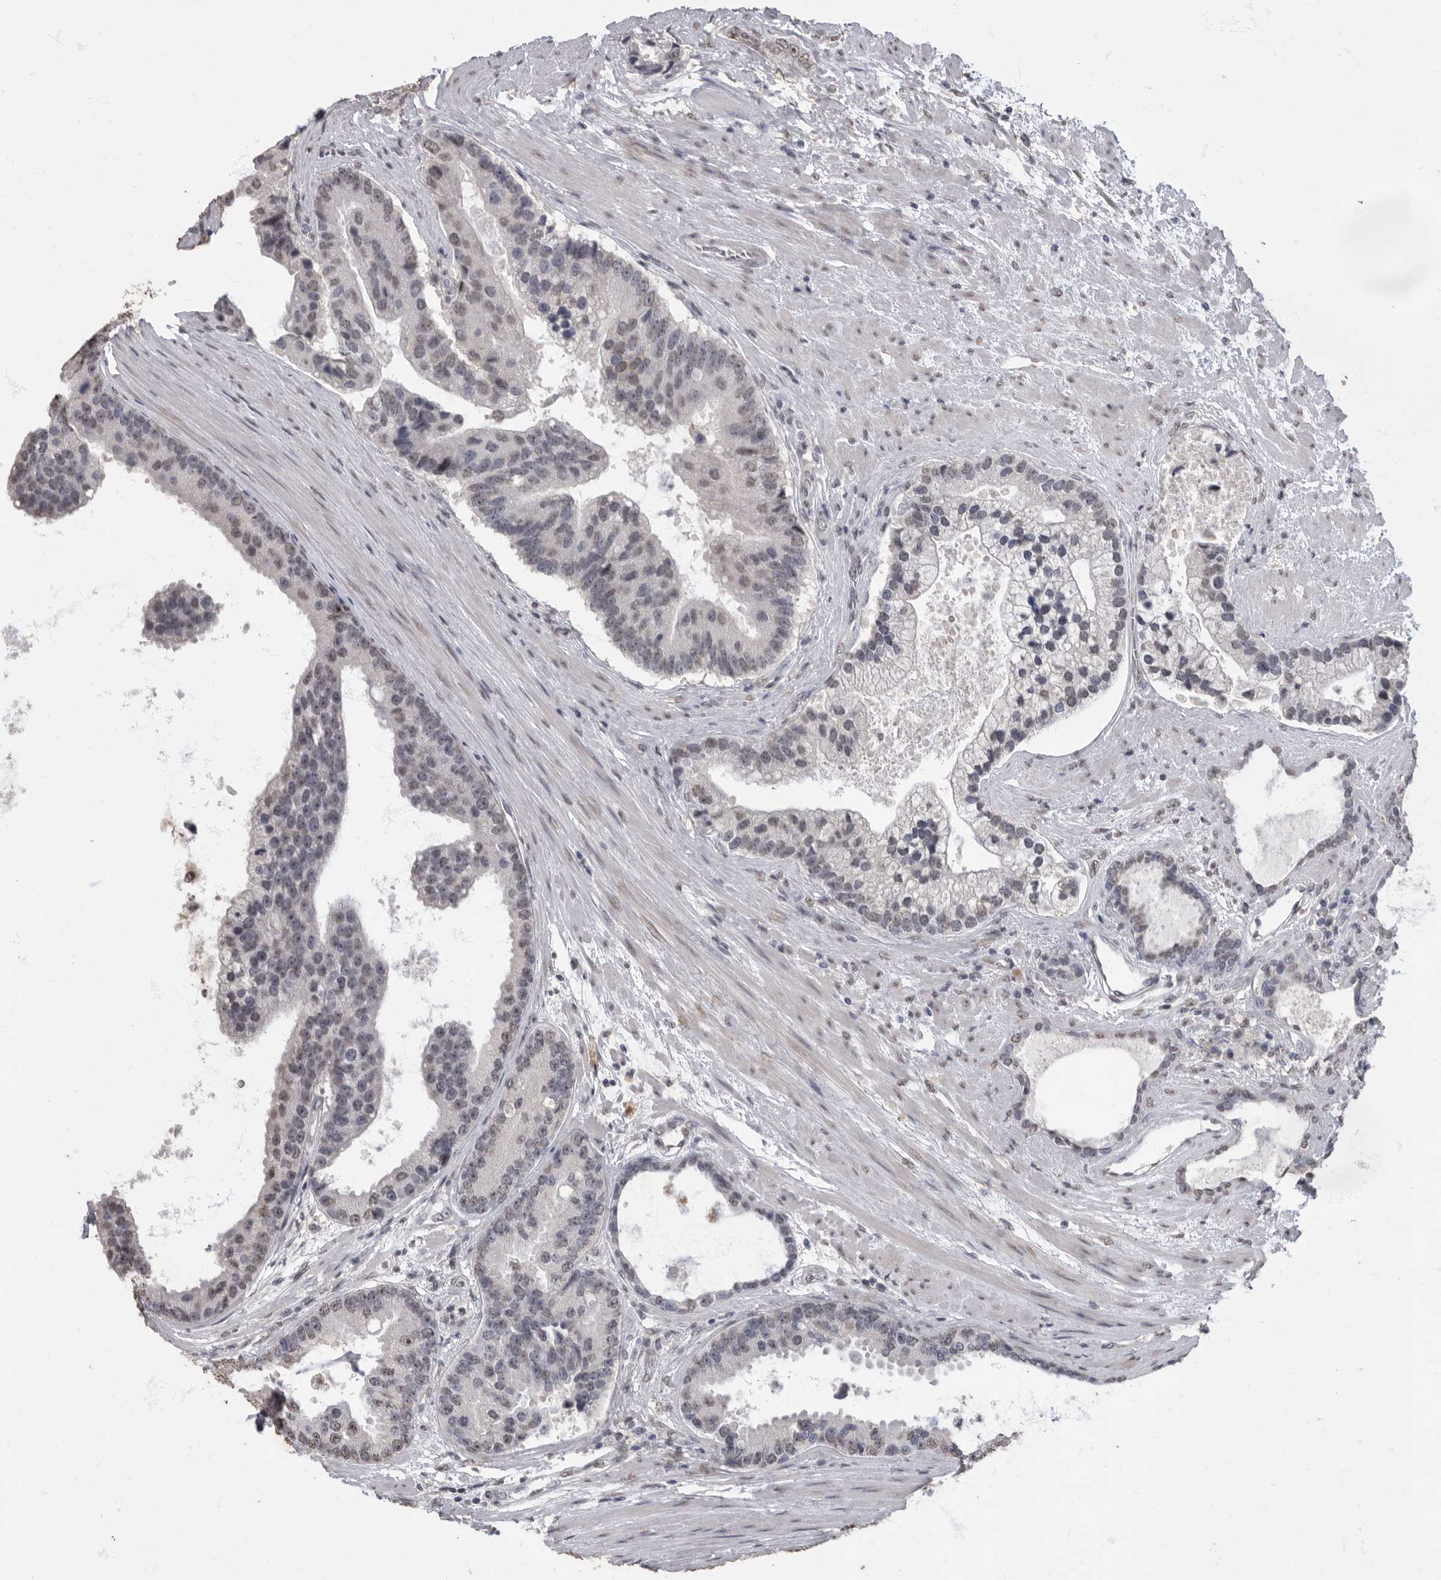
{"staining": {"intensity": "negative", "quantity": "none", "location": "none"}, "tissue": "prostate cancer", "cell_type": "Tumor cells", "image_type": "cancer", "snomed": [{"axis": "morphology", "description": "Adenocarcinoma, High grade"}, {"axis": "topography", "description": "Prostate"}], "caption": "This is an IHC histopathology image of human high-grade adenocarcinoma (prostate). There is no expression in tumor cells.", "gene": "NBL1", "patient": {"sex": "male", "age": 70}}